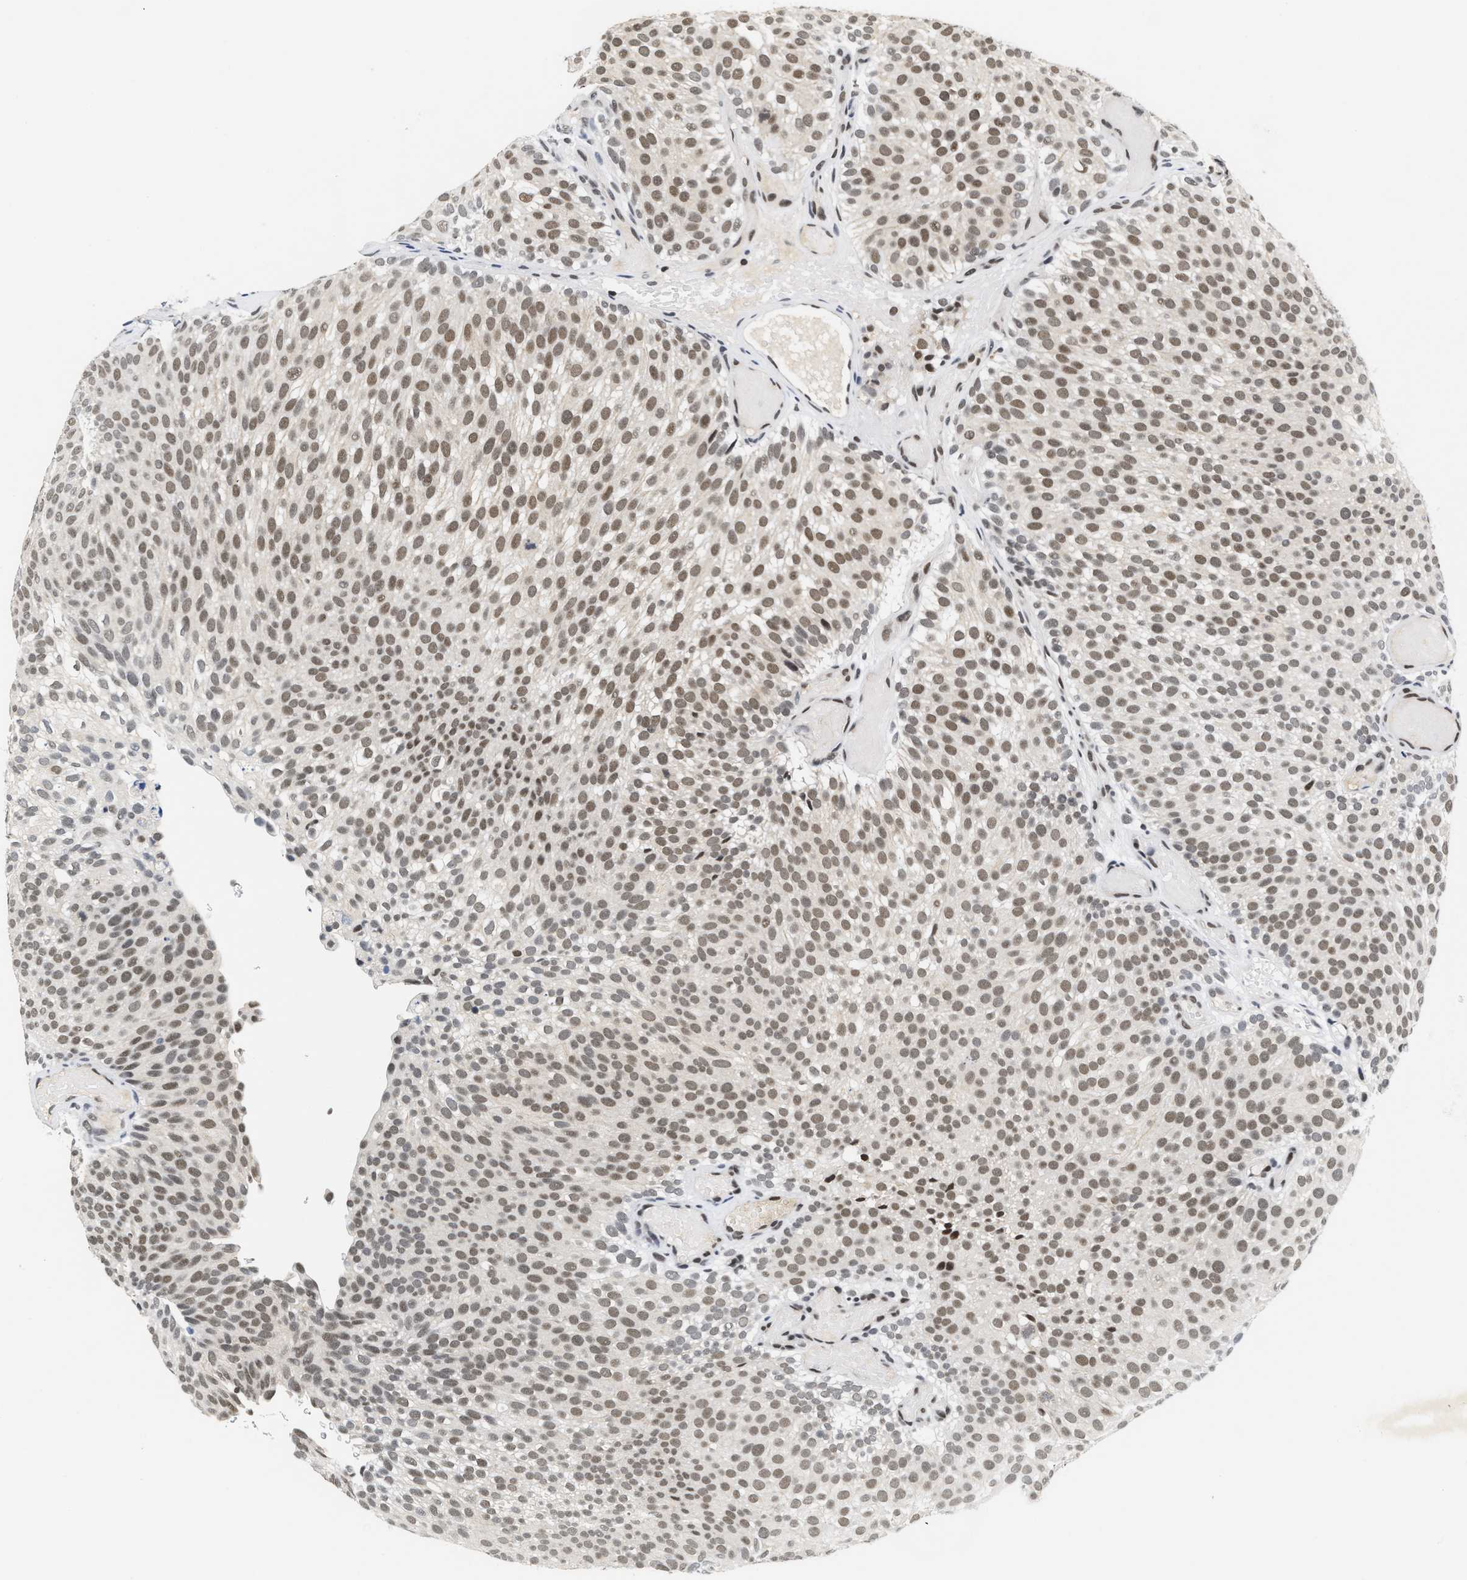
{"staining": {"intensity": "moderate", "quantity": ">75%", "location": "nuclear"}, "tissue": "urothelial cancer", "cell_type": "Tumor cells", "image_type": "cancer", "snomed": [{"axis": "morphology", "description": "Urothelial carcinoma, Low grade"}, {"axis": "topography", "description": "Urinary bladder"}], "caption": "Urothelial cancer stained with a brown dye reveals moderate nuclear positive staining in about >75% of tumor cells.", "gene": "INIP", "patient": {"sex": "male", "age": 78}}